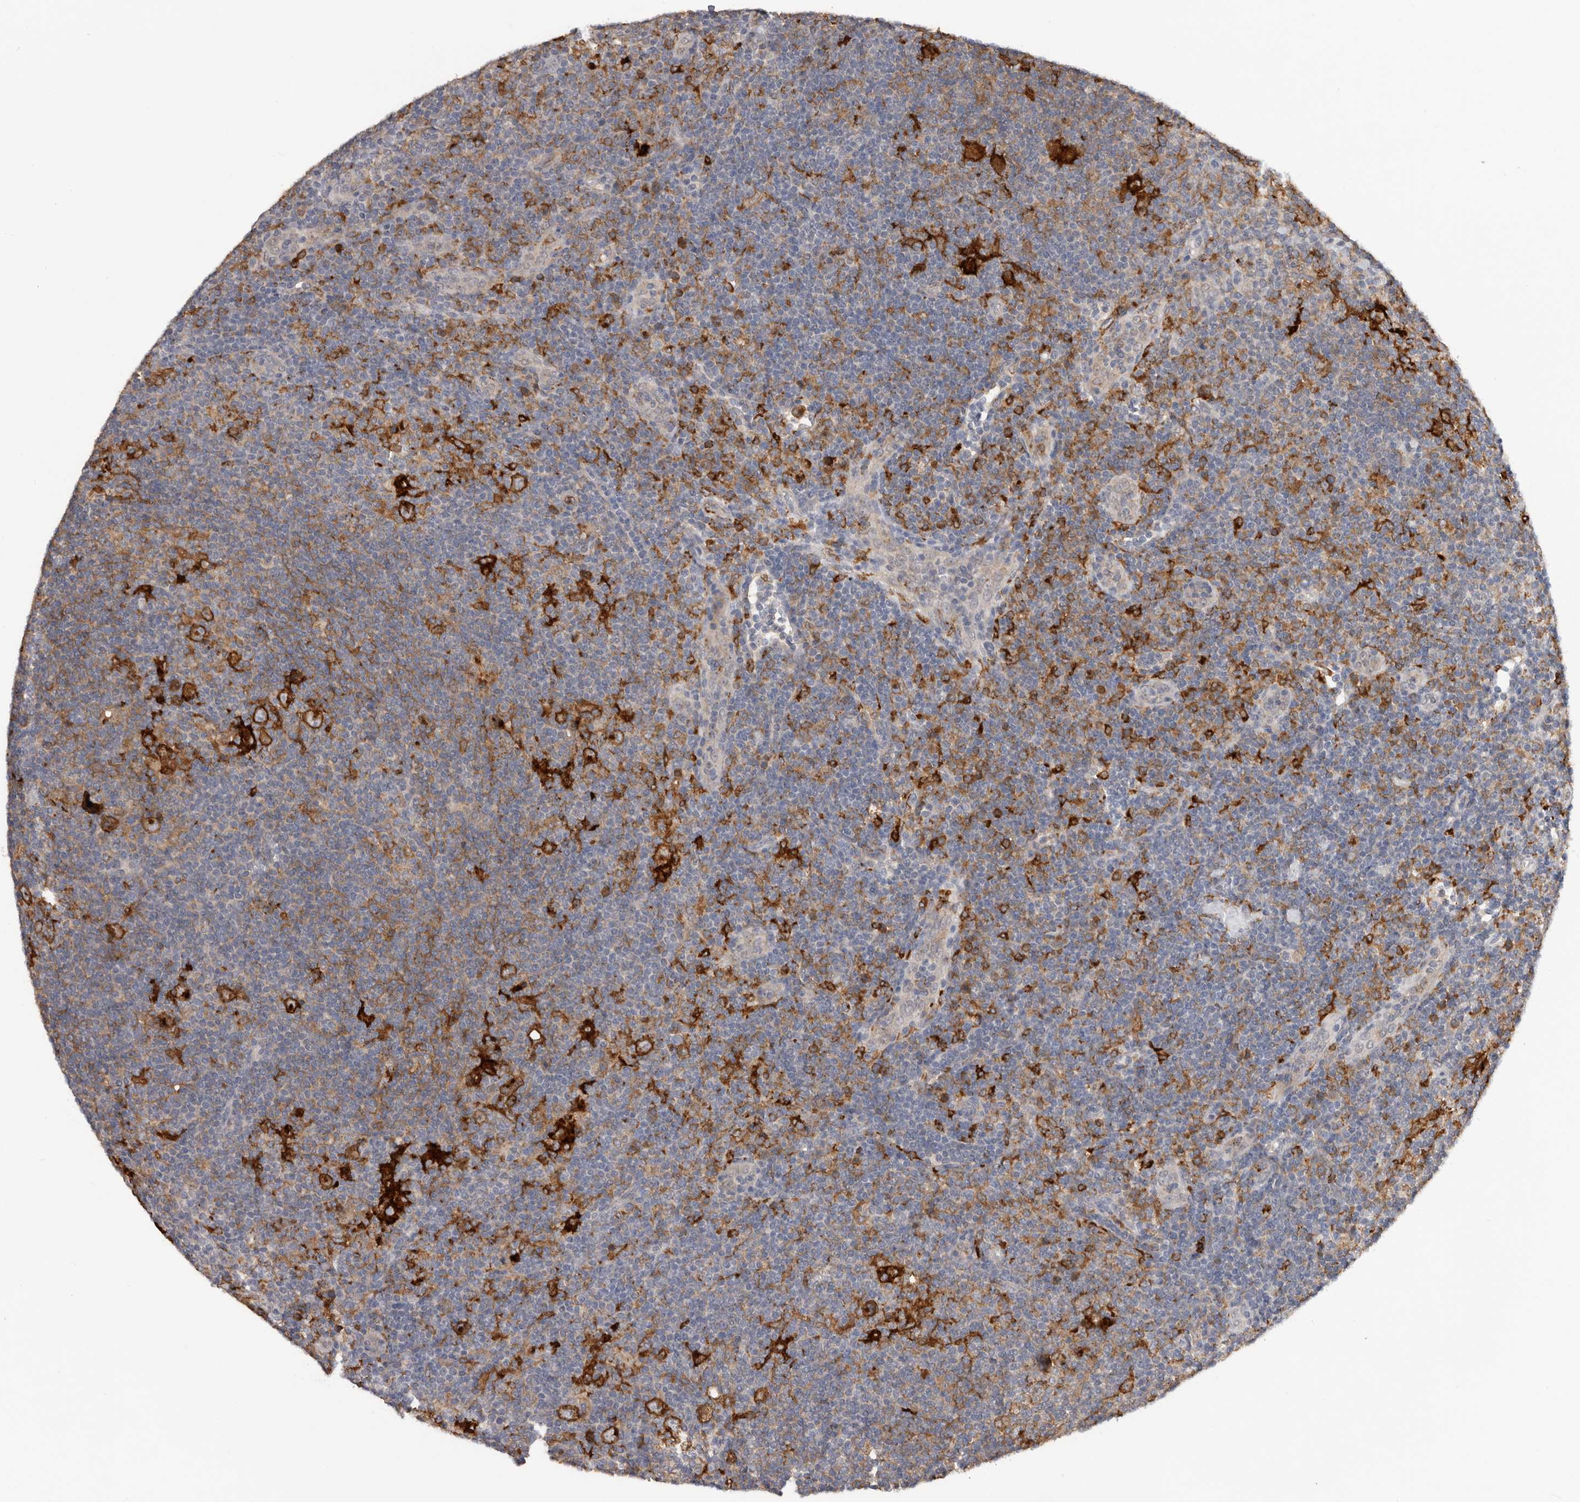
{"staining": {"intensity": "strong", "quantity": ">75%", "location": "cytoplasmic/membranous"}, "tissue": "lymphoma", "cell_type": "Tumor cells", "image_type": "cancer", "snomed": [{"axis": "morphology", "description": "Hodgkin's disease, NOS"}, {"axis": "topography", "description": "Lymph node"}], "caption": "IHC (DAB (3,3'-diaminobenzidine)) staining of human Hodgkin's disease shows strong cytoplasmic/membranous protein staining in approximately >75% of tumor cells. (Stains: DAB (3,3'-diaminobenzidine) in brown, nuclei in blue, Microscopy: brightfield microscopy at high magnification).", "gene": "TFRC", "patient": {"sex": "female", "age": 57}}